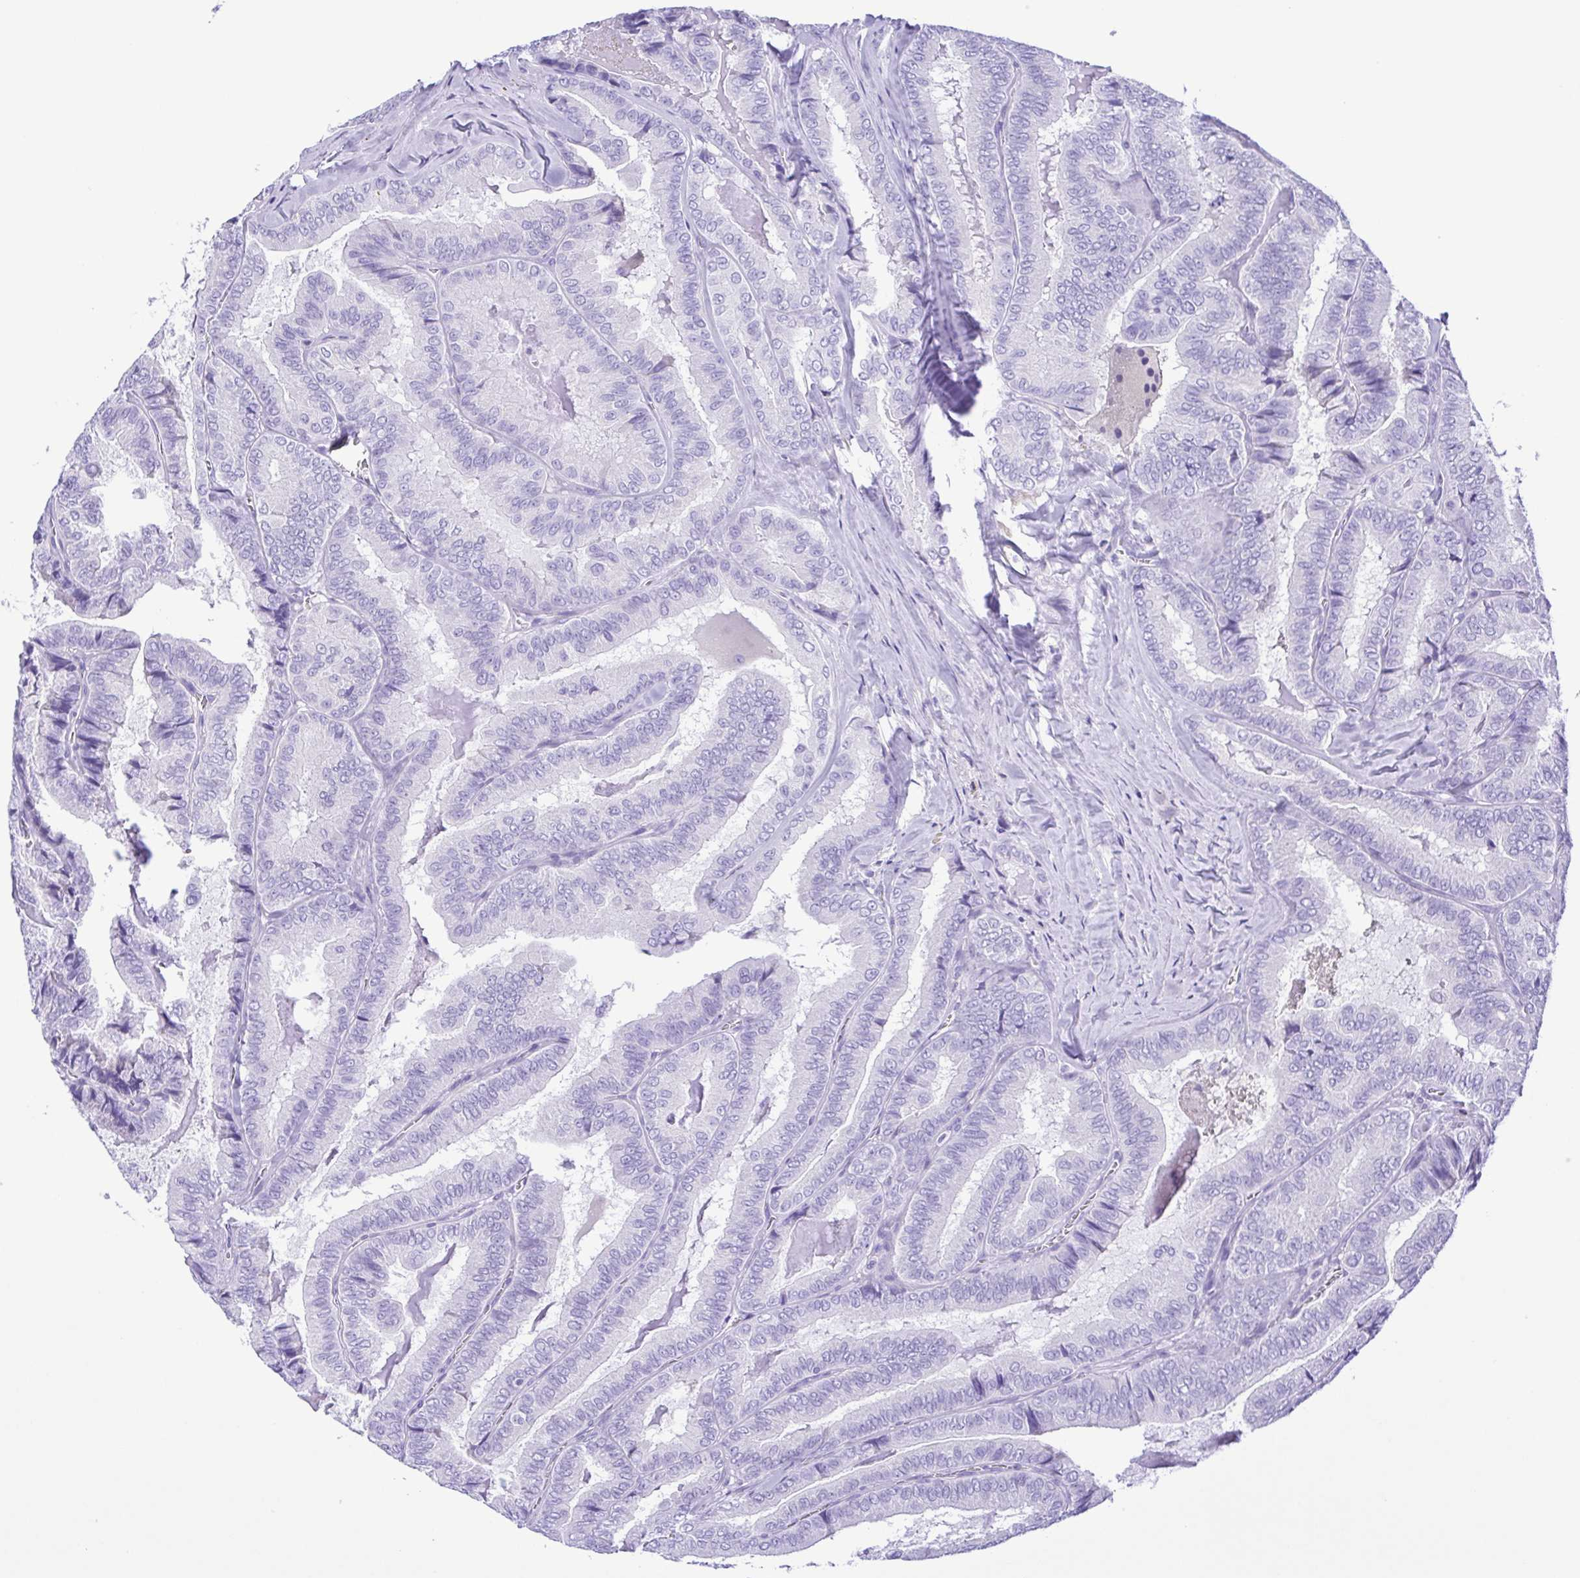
{"staining": {"intensity": "negative", "quantity": "none", "location": "none"}, "tissue": "thyroid cancer", "cell_type": "Tumor cells", "image_type": "cancer", "snomed": [{"axis": "morphology", "description": "Papillary adenocarcinoma, NOS"}, {"axis": "topography", "description": "Thyroid gland"}], "caption": "An immunohistochemistry histopathology image of thyroid cancer (papillary adenocarcinoma) is shown. There is no staining in tumor cells of thyroid cancer (papillary adenocarcinoma).", "gene": "PAK3", "patient": {"sex": "female", "age": 75}}